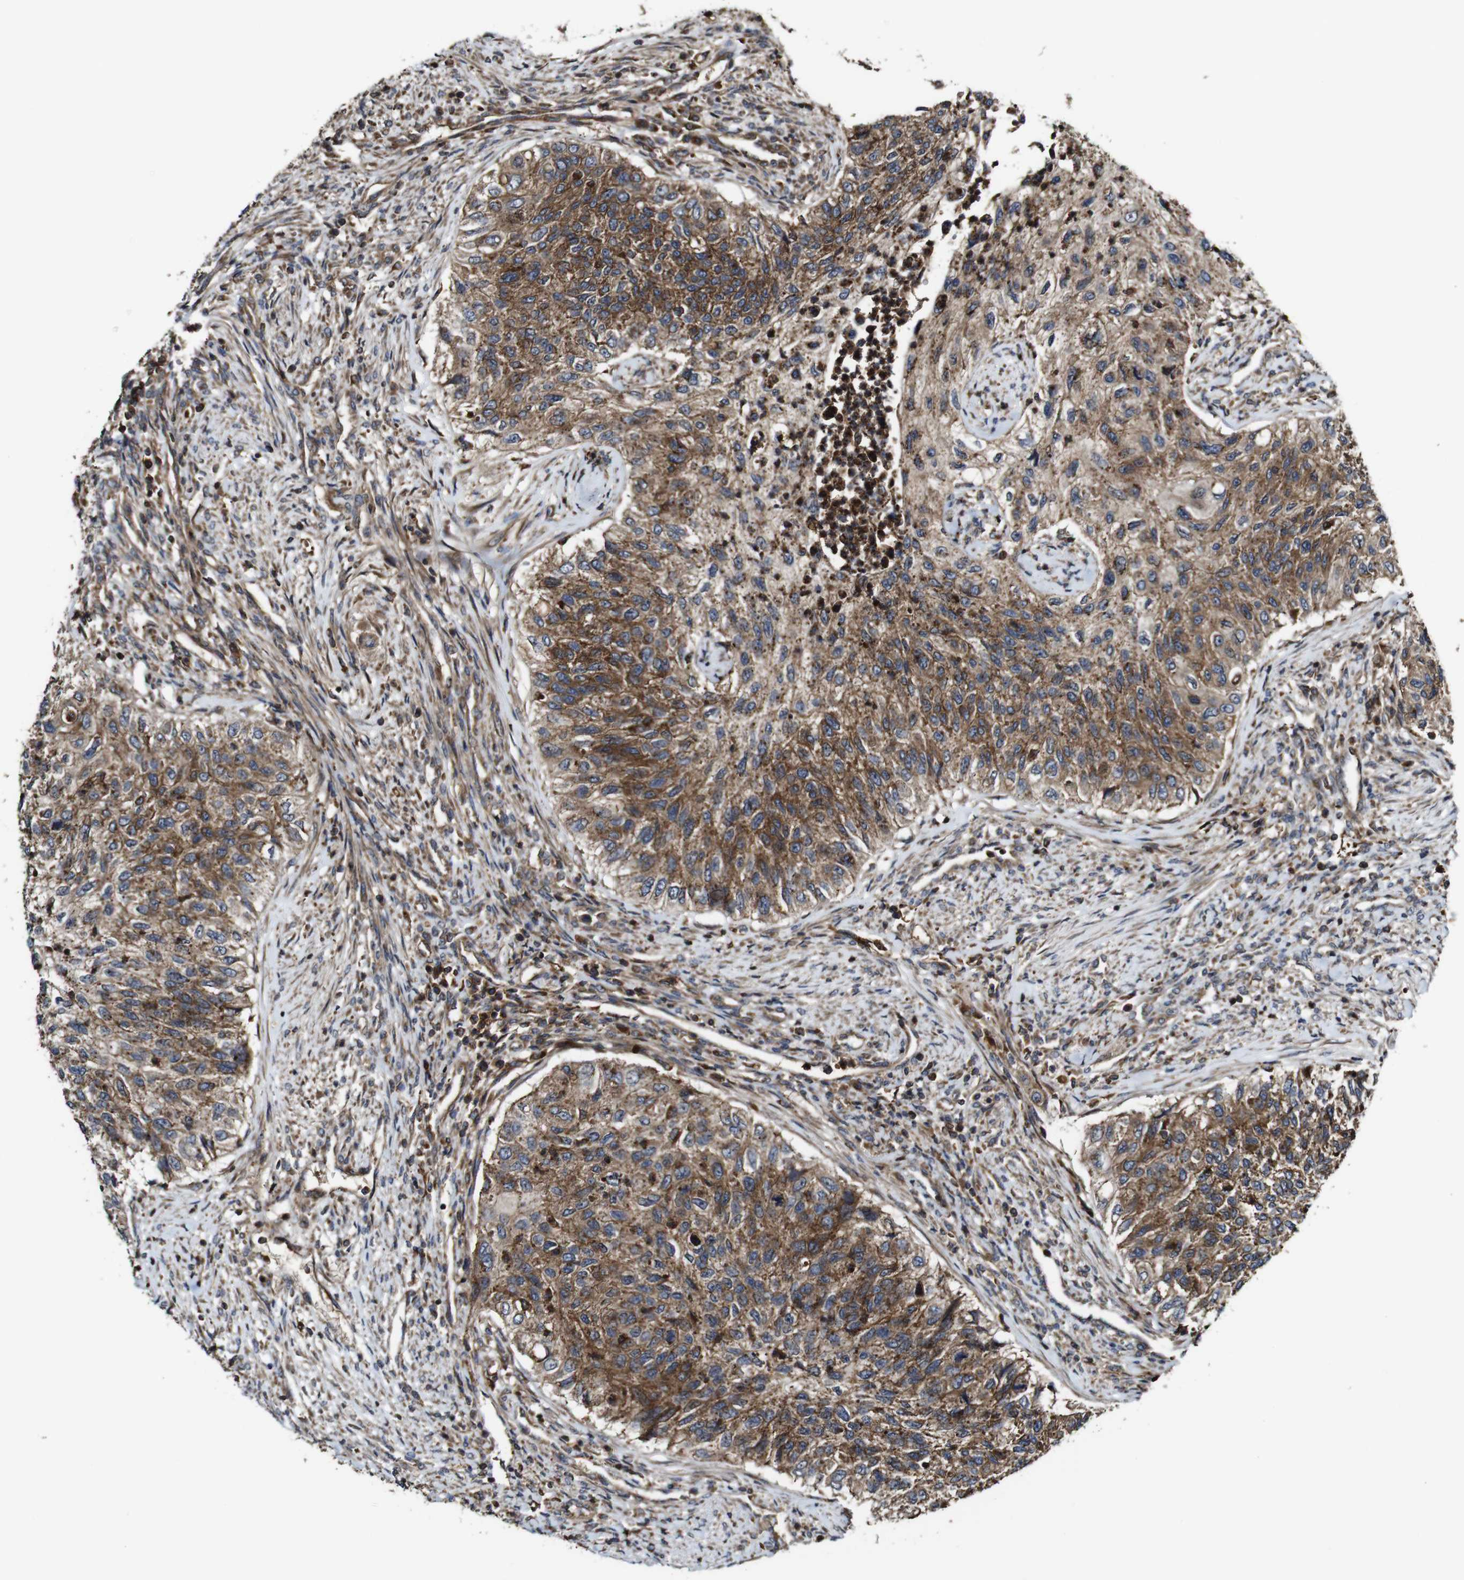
{"staining": {"intensity": "moderate", "quantity": ">75%", "location": "cytoplasmic/membranous"}, "tissue": "urothelial cancer", "cell_type": "Tumor cells", "image_type": "cancer", "snomed": [{"axis": "morphology", "description": "Urothelial carcinoma, High grade"}, {"axis": "topography", "description": "Urinary bladder"}], "caption": "Tumor cells reveal moderate cytoplasmic/membranous positivity in approximately >75% of cells in high-grade urothelial carcinoma.", "gene": "TNIK", "patient": {"sex": "female", "age": 60}}